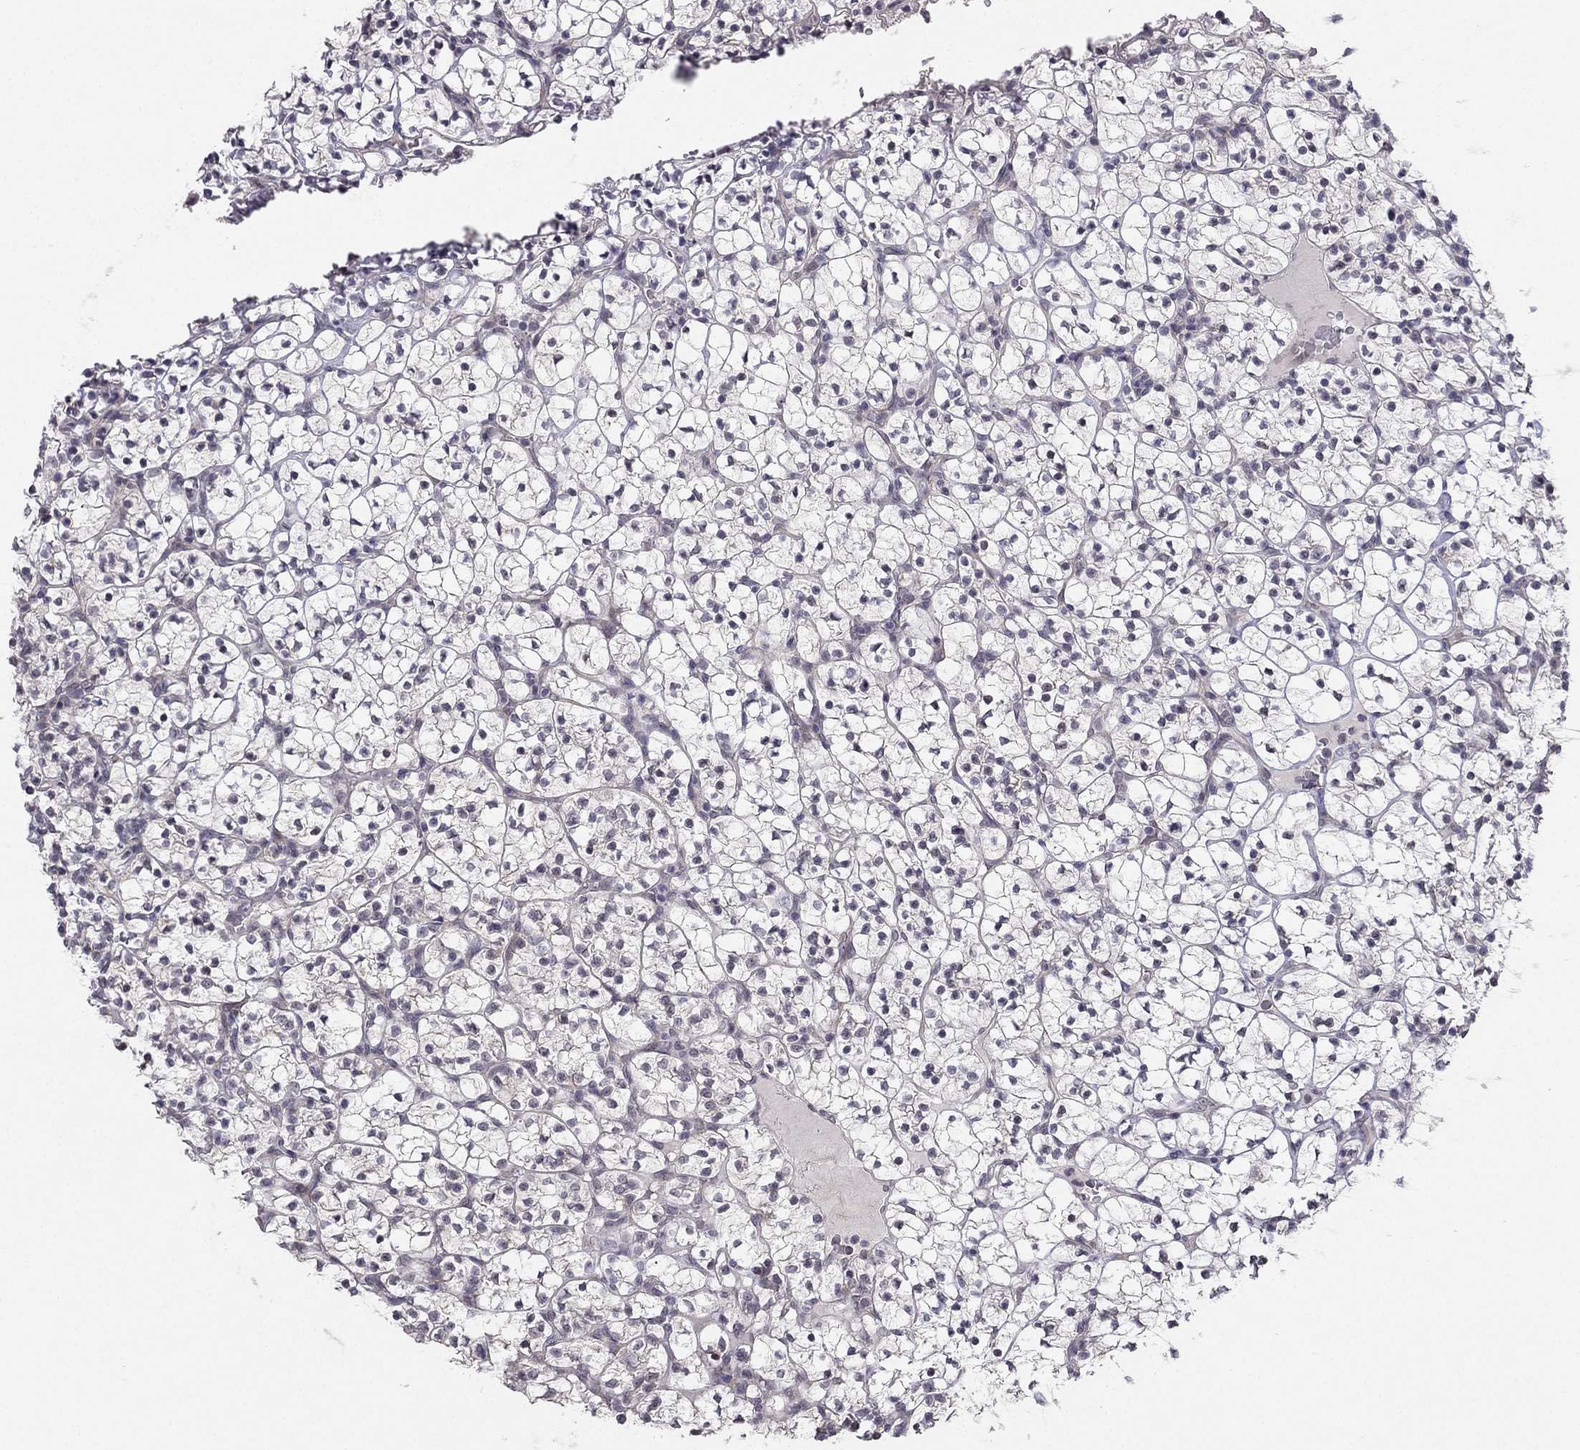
{"staining": {"intensity": "negative", "quantity": "none", "location": "none"}, "tissue": "renal cancer", "cell_type": "Tumor cells", "image_type": "cancer", "snomed": [{"axis": "morphology", "description": "Adenocarcinoma, NOS"}, {"axis": "topography", "description": "Kidney"}], "caption": "Tumor cells show no significant staining in adenocarcinoma (renal).", "gene": "CHST8", "patient": {"sex": "female", "age": 89}}